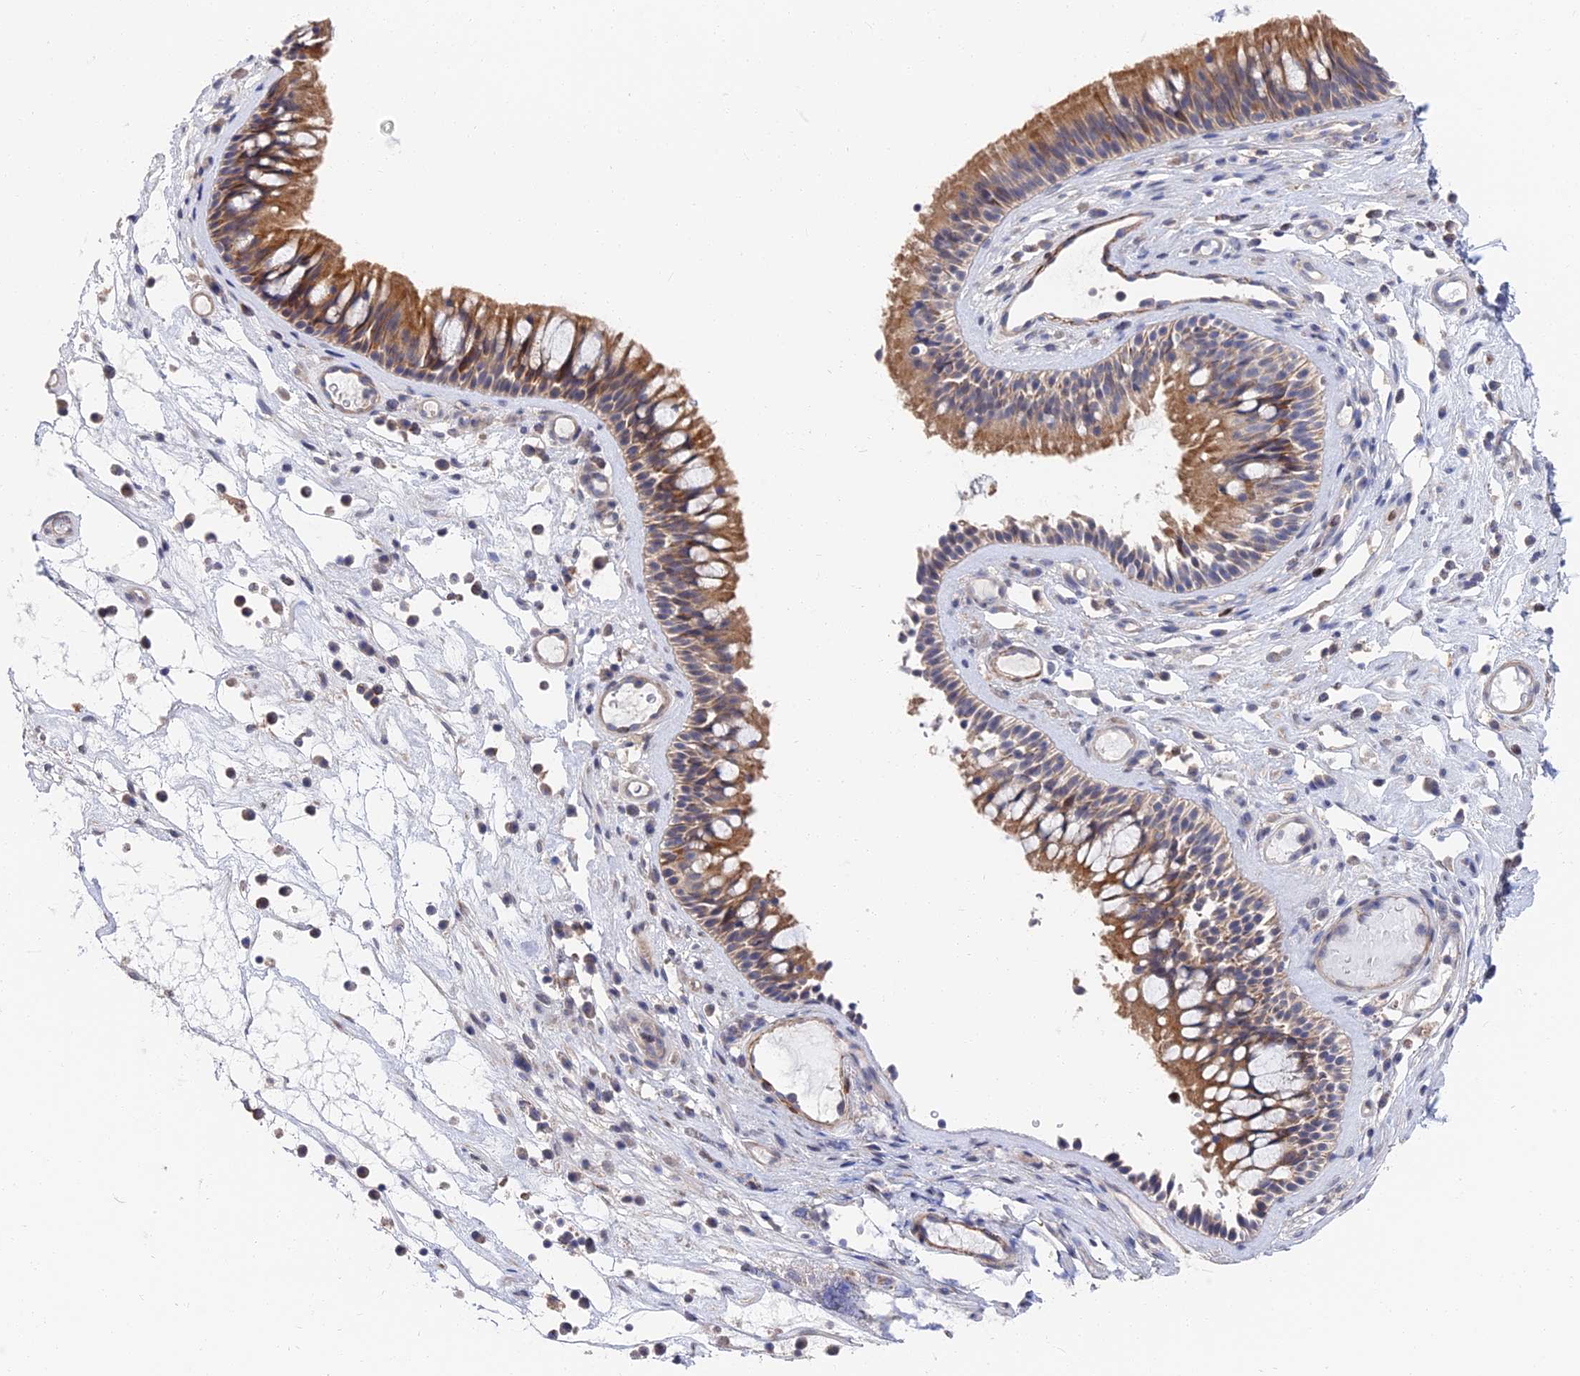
{"staining": {"intensity": "moderate", "quantity": ">75%", "location": "cytoplasmic/membranous"}, "tissue": "nasopharynx", "cell_type": "Respiratory epithelial cells", "image_type": "normal", "snomed": [{"axis": "morphology", "description": "Normal tissue, NOS"}, {"axis": "morphology", "description": "Inflammation, NOS"}, {"axis": "morphology", "description": "Malignant melanoma, Metastatic site"}, {"axis": "topography", "description": "Nasopharynx"}], "caption": "About >75% of respiratory epithelial cells in unremarkable nasopharynx reveal moderate cytoplasmic/membranous protein staining as visualized by brown immunohistochemical staining.", "gene": "CCDC113", "patient": {"sex": "male", "age": 70}}